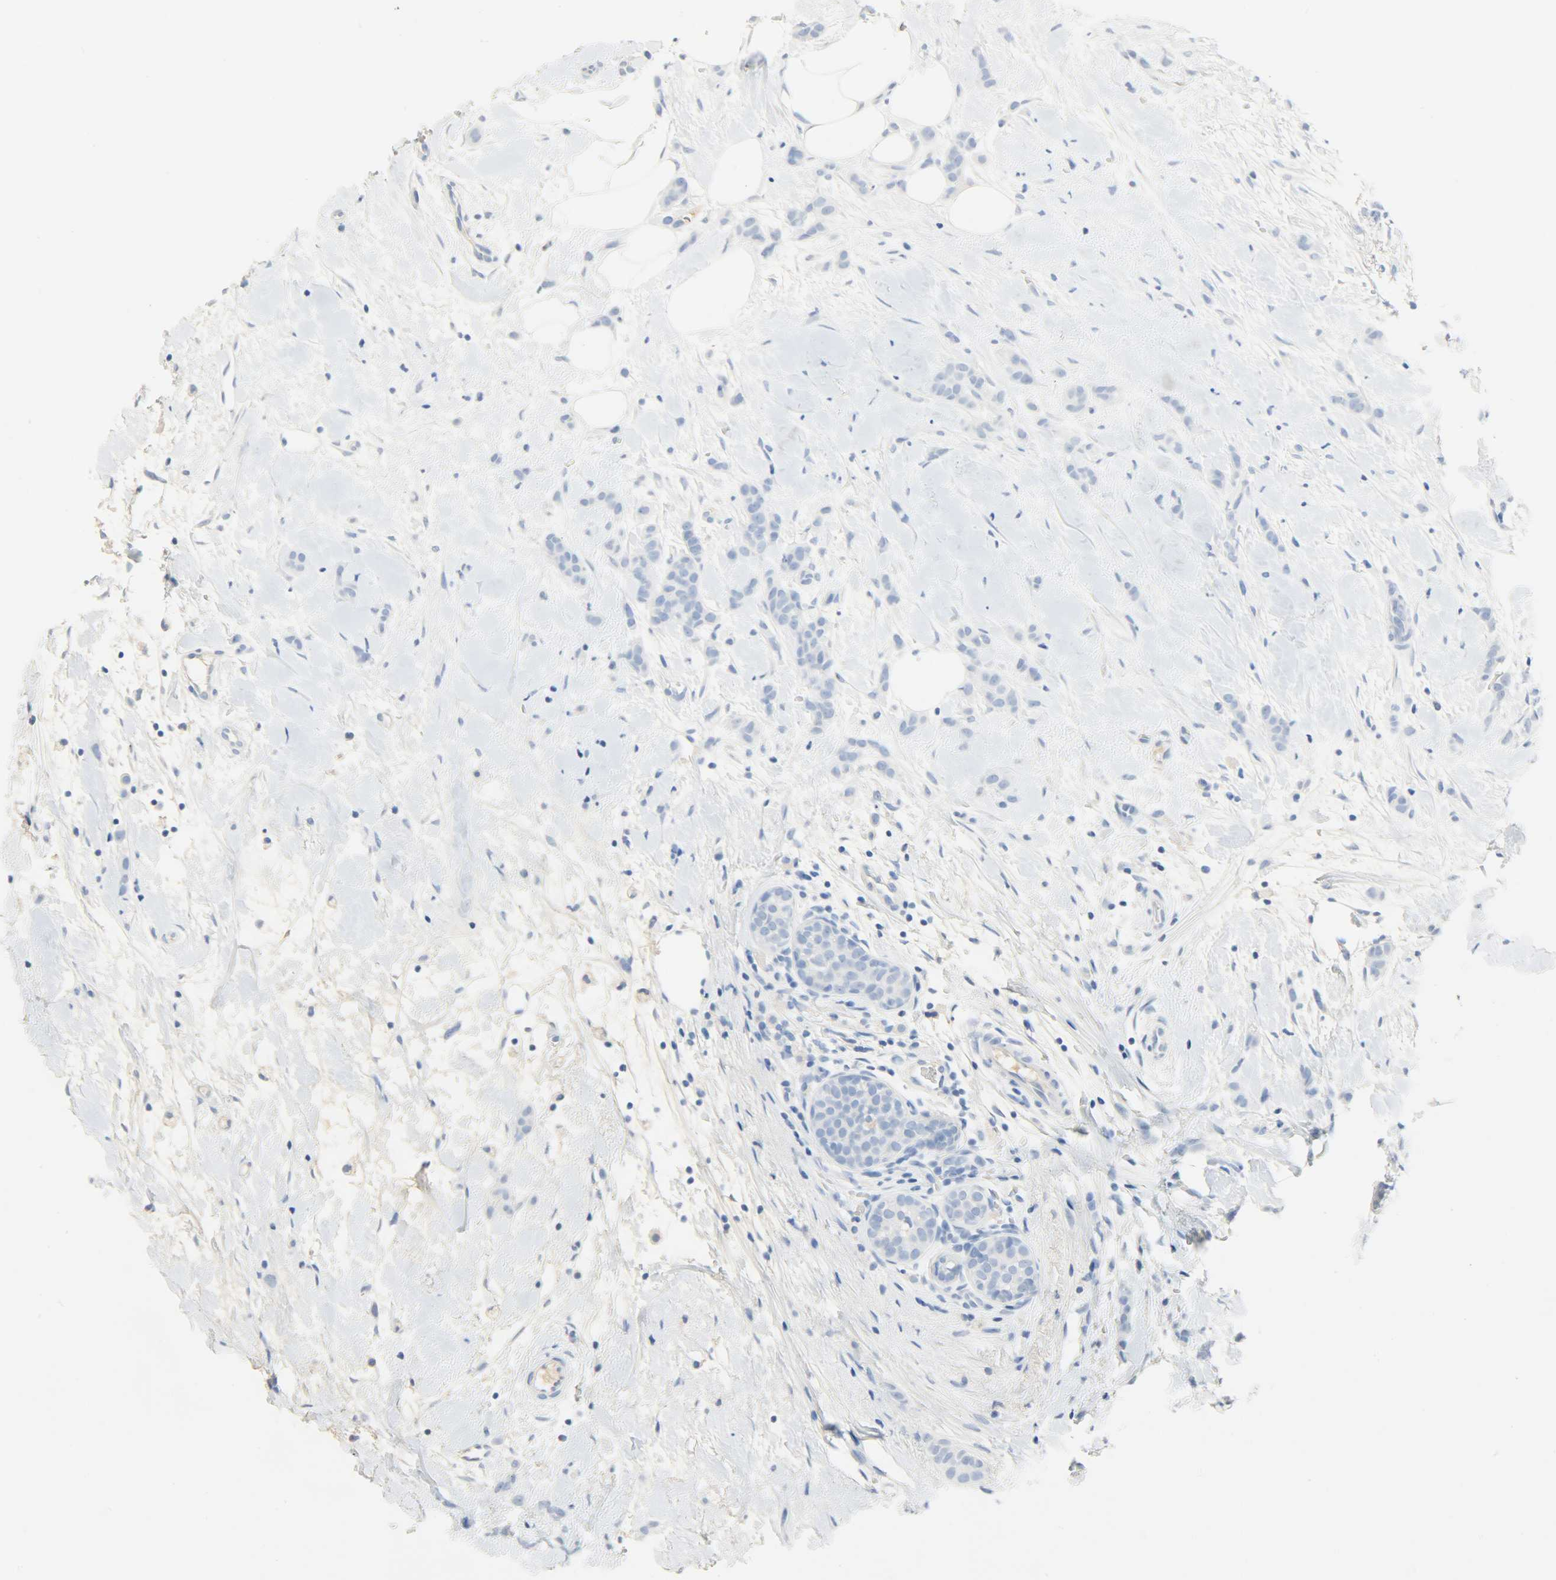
{"staining": {"intensity": "negative", "quantity": "none", "location": "none"}, "tissue": "breast cancer", "cell_type": "Tumor cells", "image_type": "cancer", "snomed": [{"axis": "morphology", "description": "Lobular carcinoma, in situ"}, {"axis": "morphology", "description": "Lobular carcinoma"}, {"axis": "topography", "description": "Breast"}], "caption": "The histopathology image exhibits no significant staining in tumor cells of breast cancer (lobular carcinoma in situ).", "gene": "CRP", "patient": {"sex": "female", "age": 41}}